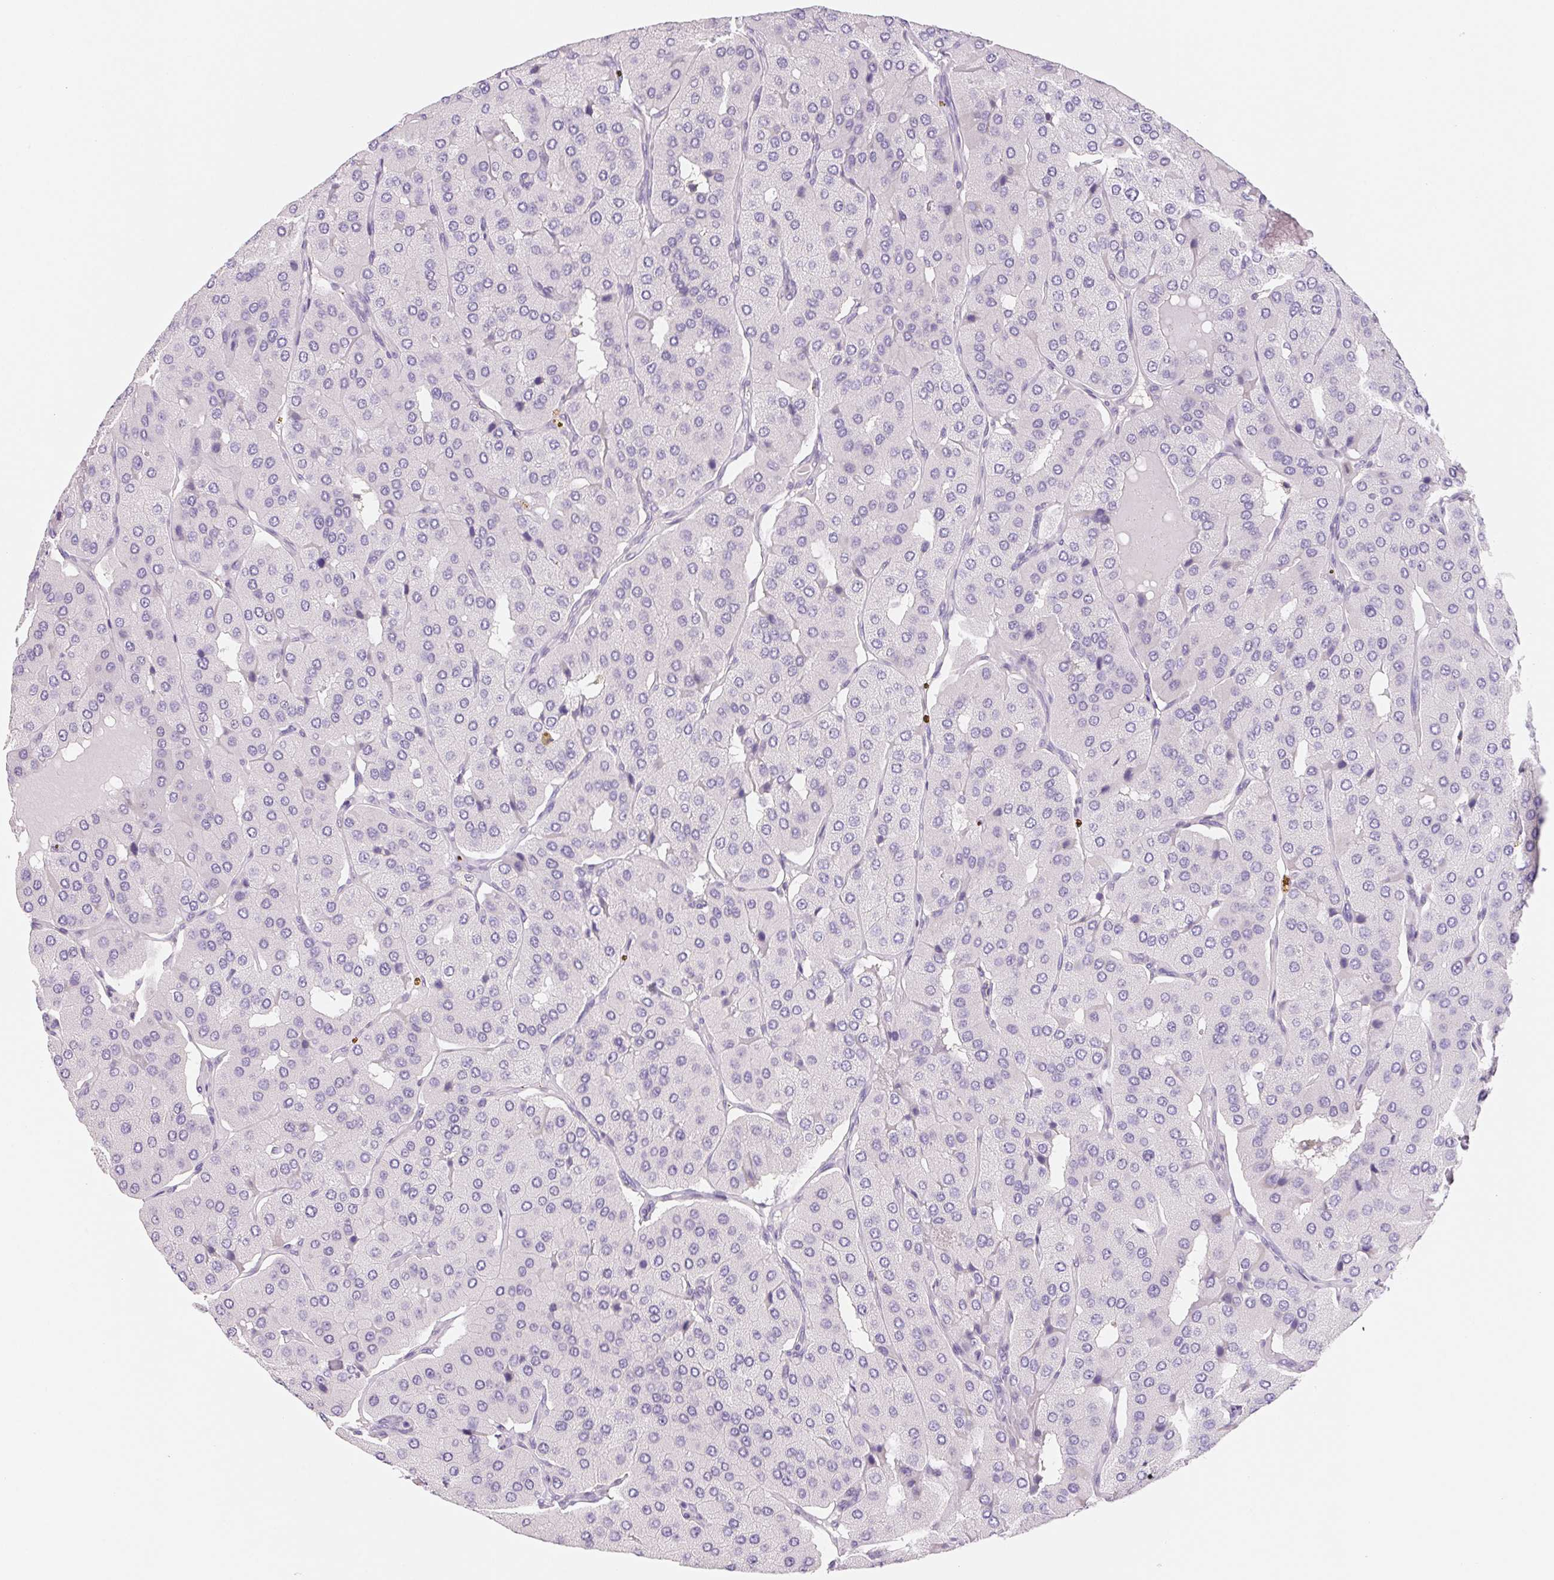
{"staining": {"intensity": "negative", "quantity": "none", "location": "none"}, "tissue": "parathyroid gland", "cell_type": "Glandular cells", "image_type": "normal", "snomed": [{"axis": "morphology", "description": "Normal tissue, NOS"}, {"axis": "morphology", "description": "Adenoma, NOS"}, {"axis": "topography", "description": "Parathyroid gland"}], "caption": "IHC micrograph of unremarkable parathyroid gland stained for a protein (brown), which reveals no staining in glandular cells.", "gene": "CTNND2", "patient": {"sex": "female", "age": 86}}